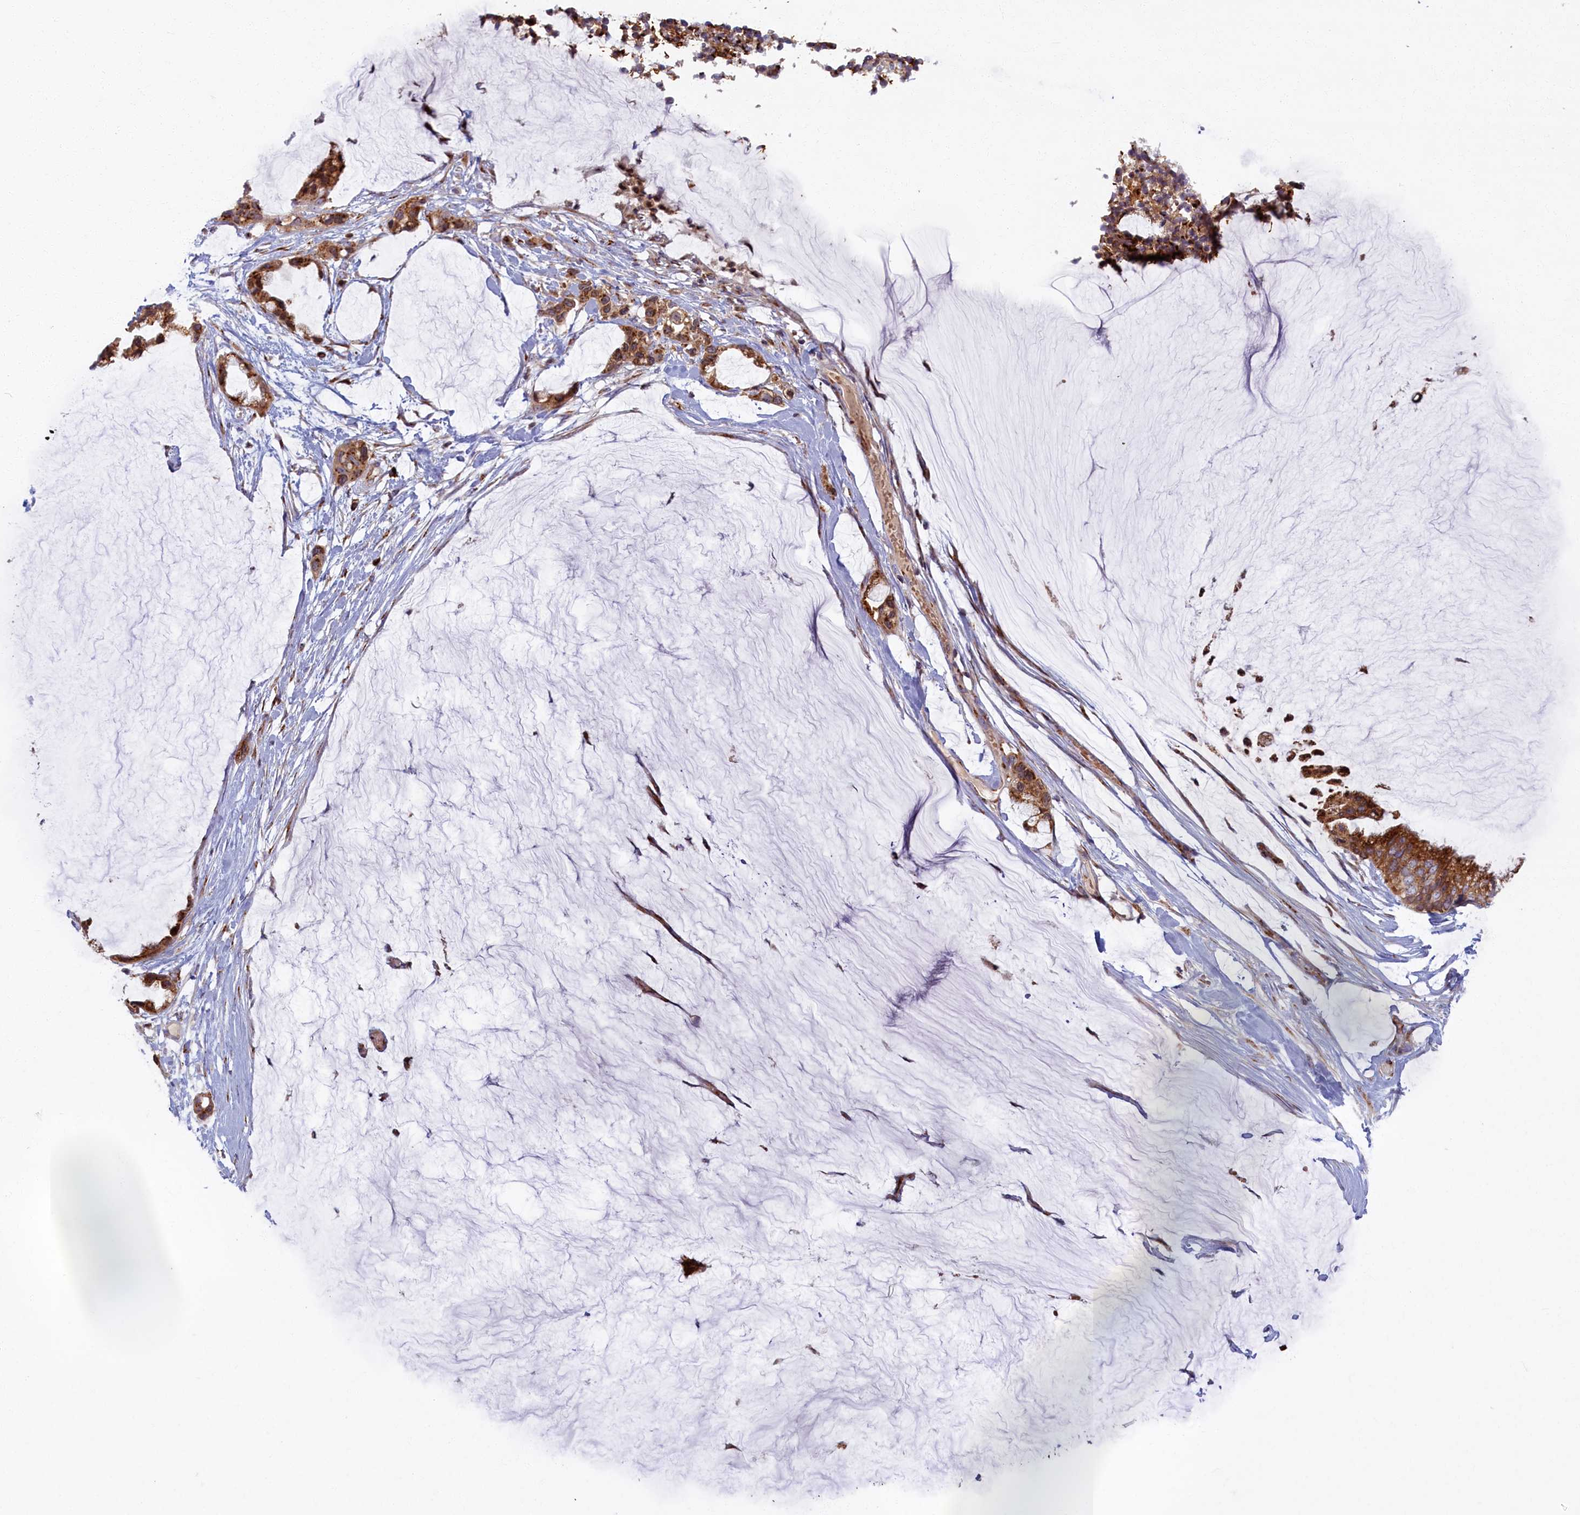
{"staining": {"intensity": "moderate", "quantity": ">75%", "location": "cytoplasmic/membranous"}, "tissue": "ovarian cancer", "cell_type": "Tumor cells", "image_type": "cancer", "snomed": [{"axis": "morphology", "description": "Cystadenocarcinoma, mucinous, NOS"}, {"axis": "topography", "description": "Ovary"}], "caption": "Ovarian cancer tissue shows moderate cytoplasmic/membranous positivity in approximately >75% of tumor cells, visualized by immunohistochemistry.", "gene": "BLVRB", "patient": {"sex": "female", "age": 39}}